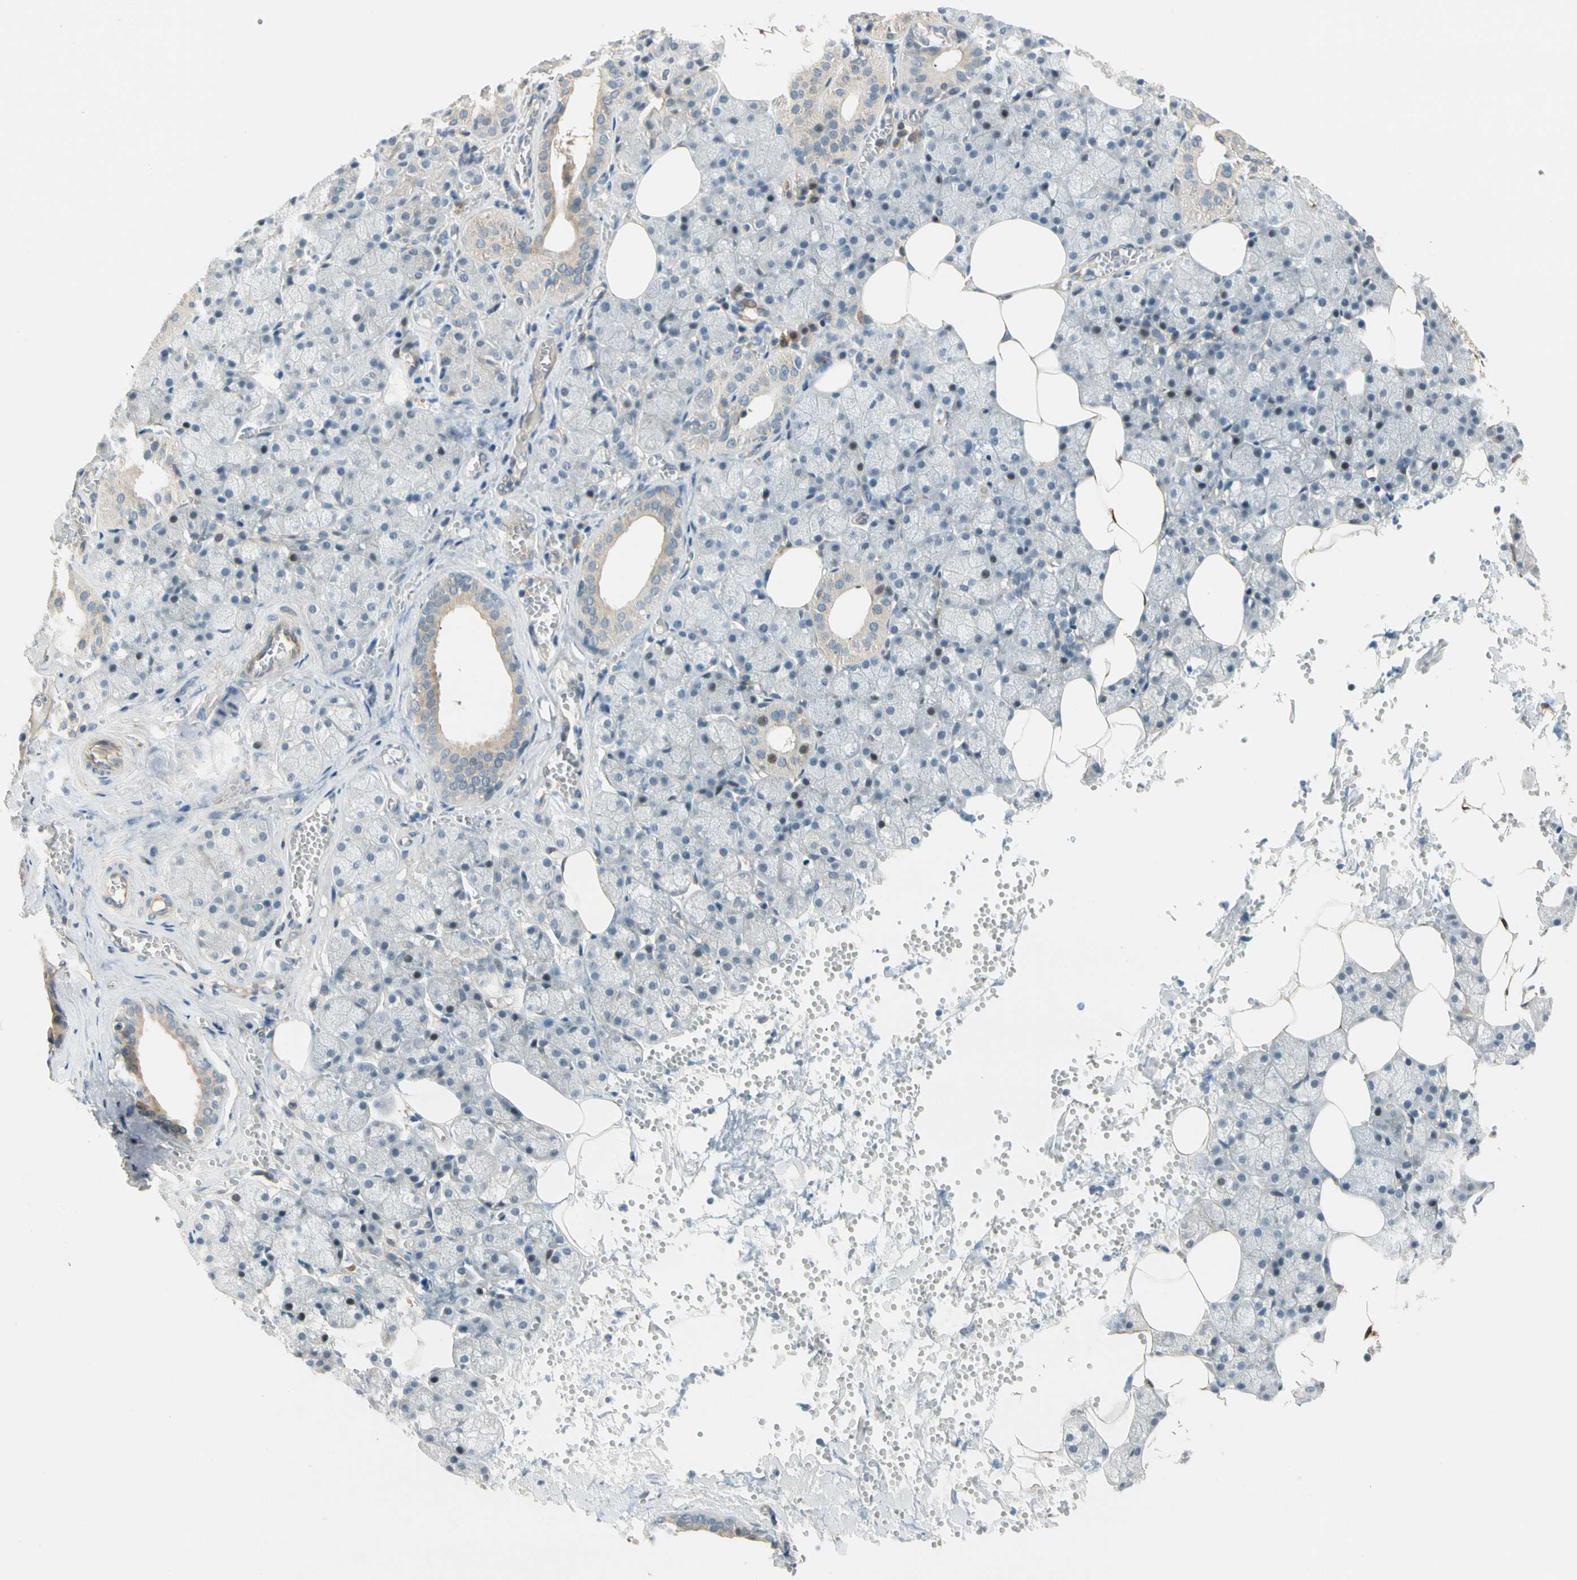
{"staining": {"intensity": "weak", "quantity": "<25%", "location": "cytoplasmic/membranous"}, "tissue": "salivary gland", "cell_type": "Glandular cells", "image_type": "normal", "snomed": [{"axis": "morphology", "description": "Normal tissue, NOS"}, {"axis": "topography", "description": "Salivary gland"}], "caption": "The immunohistochemistry (IHC) image has no significant expression in glandular cells of salivary gland.", "gene": "GATD1", "patient": {"sex": "male", "age": 62}}